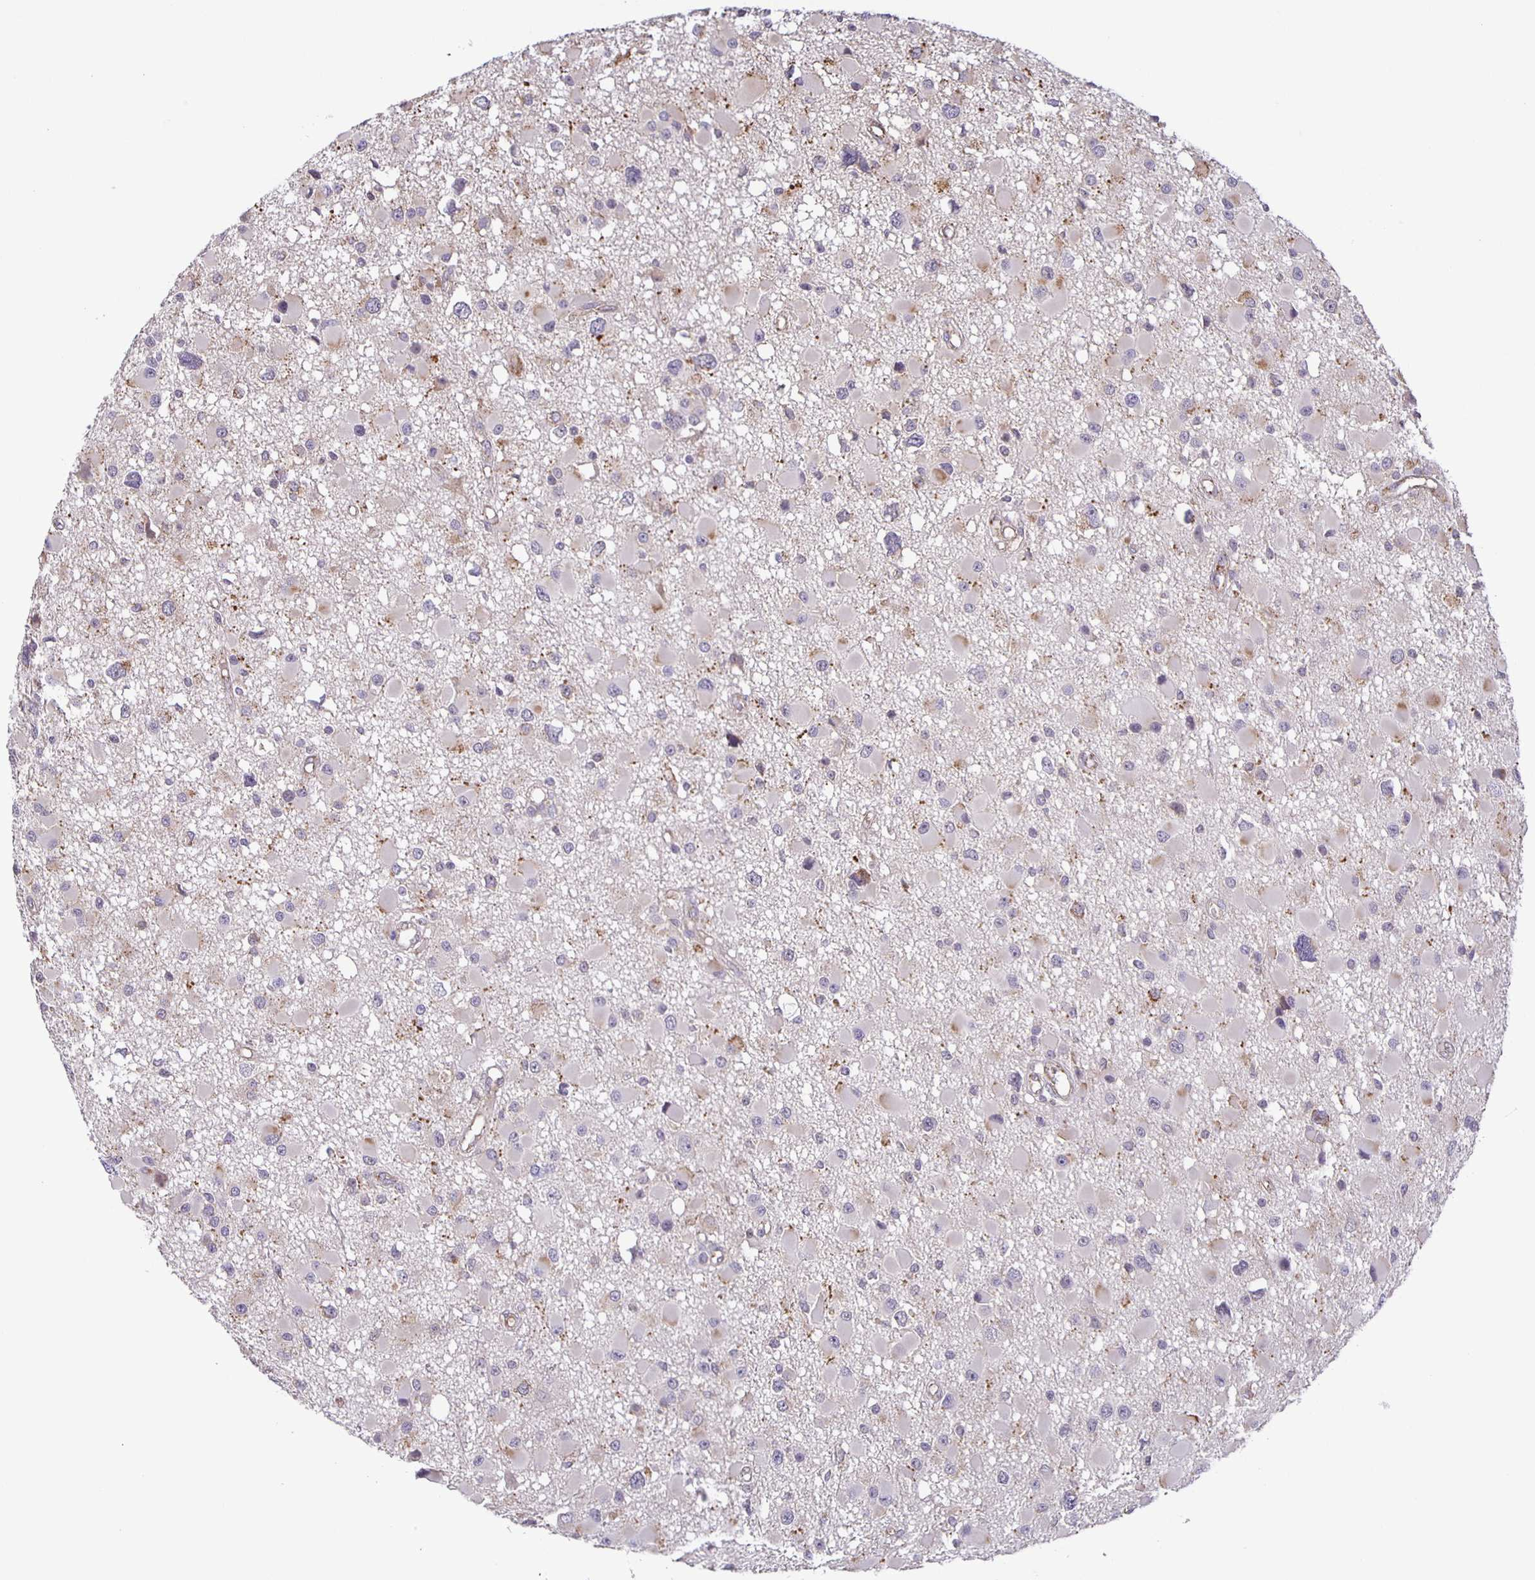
{"staining": {"intensity": "weak", "quantity": "<25%", "location": "cytoplasmic/membranous"}, "tissue": "glioma", "cell_type": "Tumor cells", "image_type": "cancer", "snomed": [{"axis": "morphology", "description": "Glioma, malignant, High grade"}, {"axis": "topography", "description": "Brain"}], "caption": "Immunohistochemistry of human malignant glioma (high-grade) demonstrates no staining in tumor cells. The staining was performed using DAB (3,3'-diaminobenzidine) to visualize the protein expression in brown, while the nuclei were stained in blue with hematoxylin (Magnification: 20x).", "gene": "JMJD4", "patient": {"sex": "male", "age": 54}}